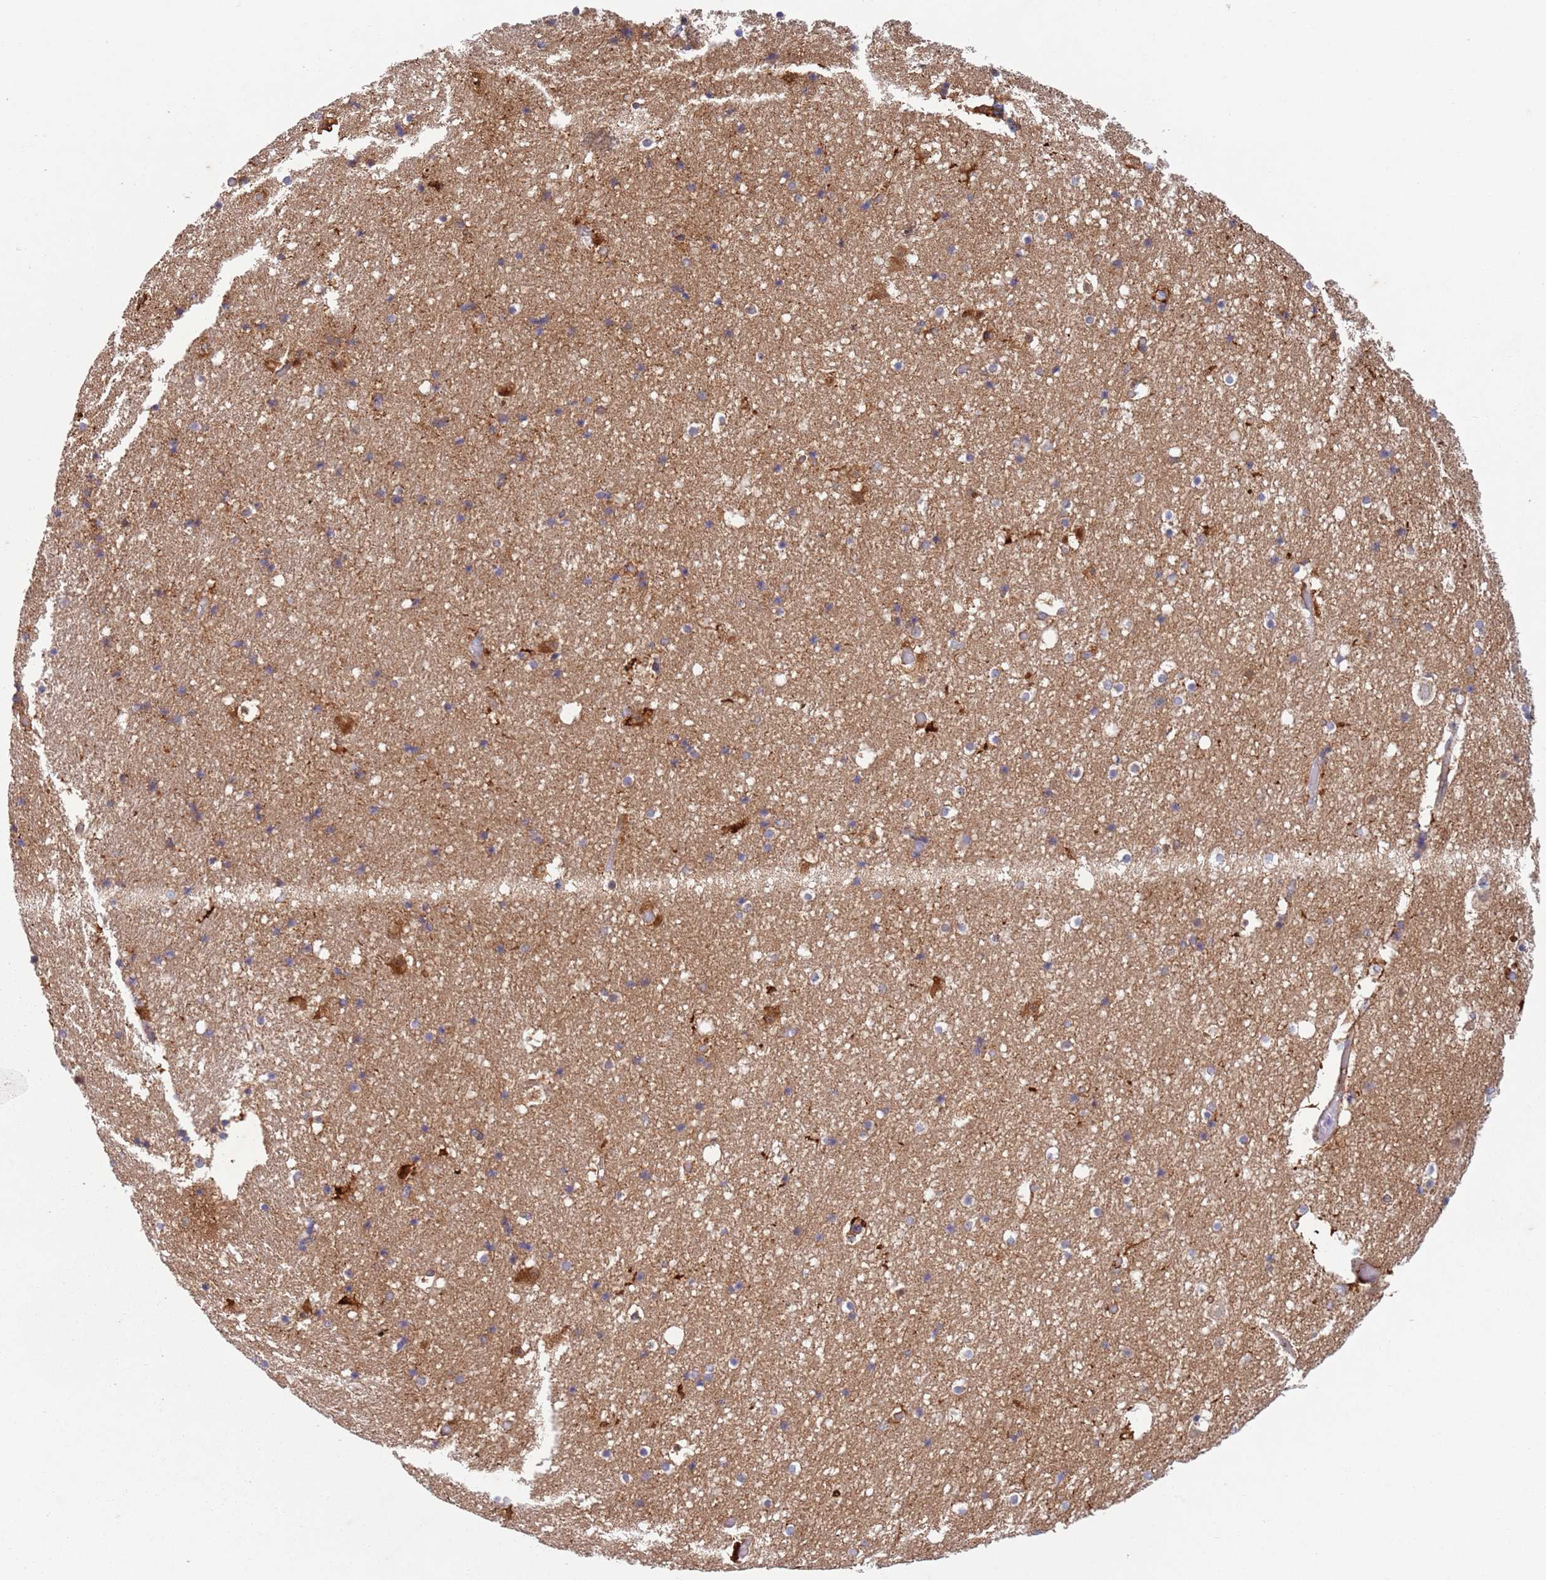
{"staining": {"intensity": "moderate", "quantity": "<25%", "location": "cytoplasmic/membranous"}, "tissue": "hippocampus", "cell_type": "Glial cells", "image_type": "normal", "snomed": [{"axis": "morphology", "description": "Normal tissue, NOS"}, {"axis": "topography", "description": "Hippocampus"}], "caption": "About <25% of glial cells in benign hippocampus display moderate cytoplasmic/membranous protein staining as visualized by brown immunohistochemical staining.", "gene": "ZMYM5", "patient": {"sex": "female", "age": 52}}